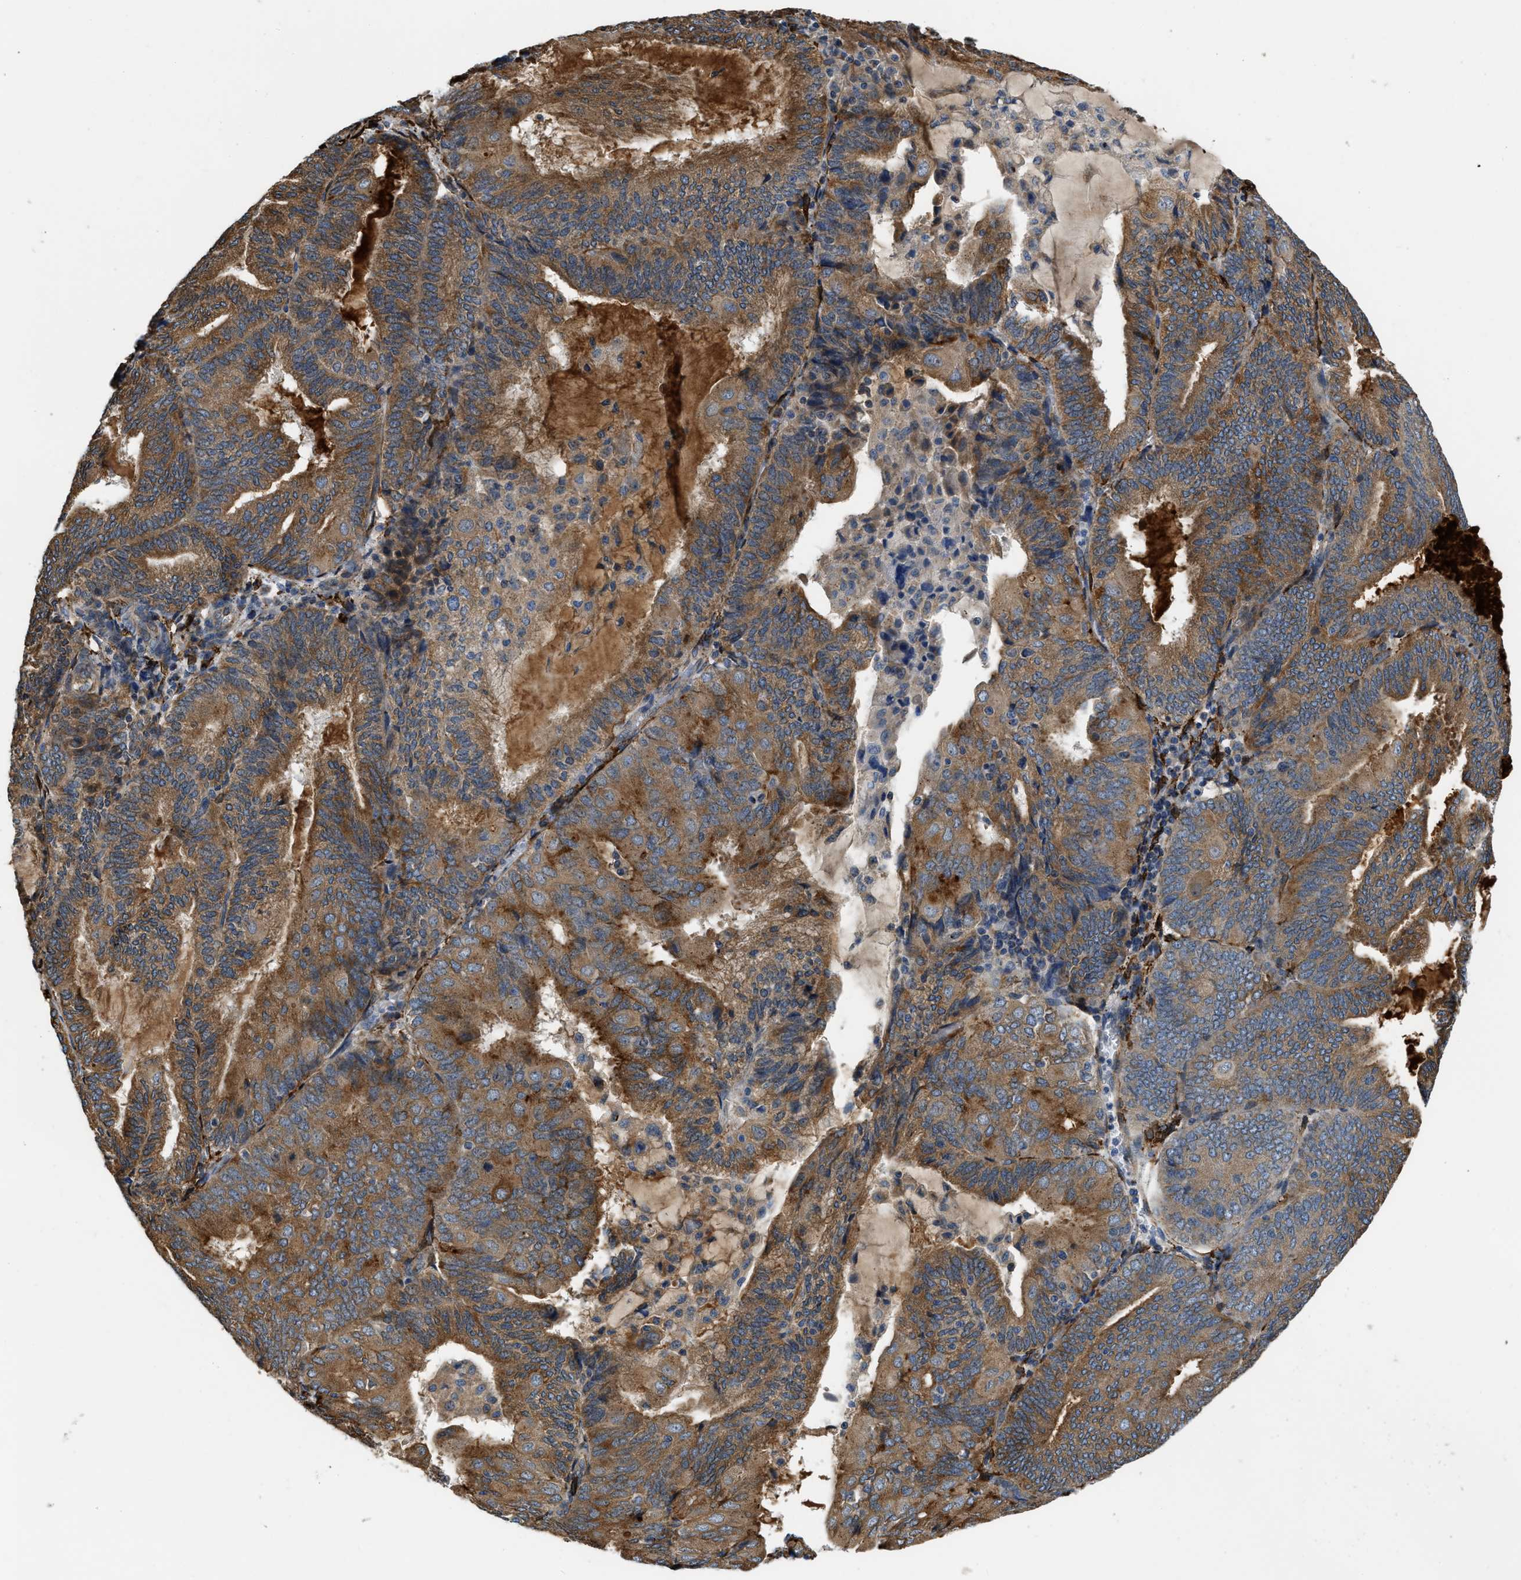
{"staining": {"intensity": "strong", "quantity": ">75%", "location": "cytoplasmic/membranous"}, "tissue": "endometrial cancer", "cell_type": "Tumor cells", "image_type": "cancer", "snomed": [{"axis": "morphology", "description": "Adenocarcinoma, NOS"}, {"axis": "topography", "description": "Endometrium"}], "caption": "Immunohistochemical staining of human endometrial cancer (adenocarcinoma) exhibits high levels of strong cytoplasmic/membranous protein expression in about >75% of tumor cells.", "gene": "ARL6IP5", "patient": {"sex": "female", "age": 81}}